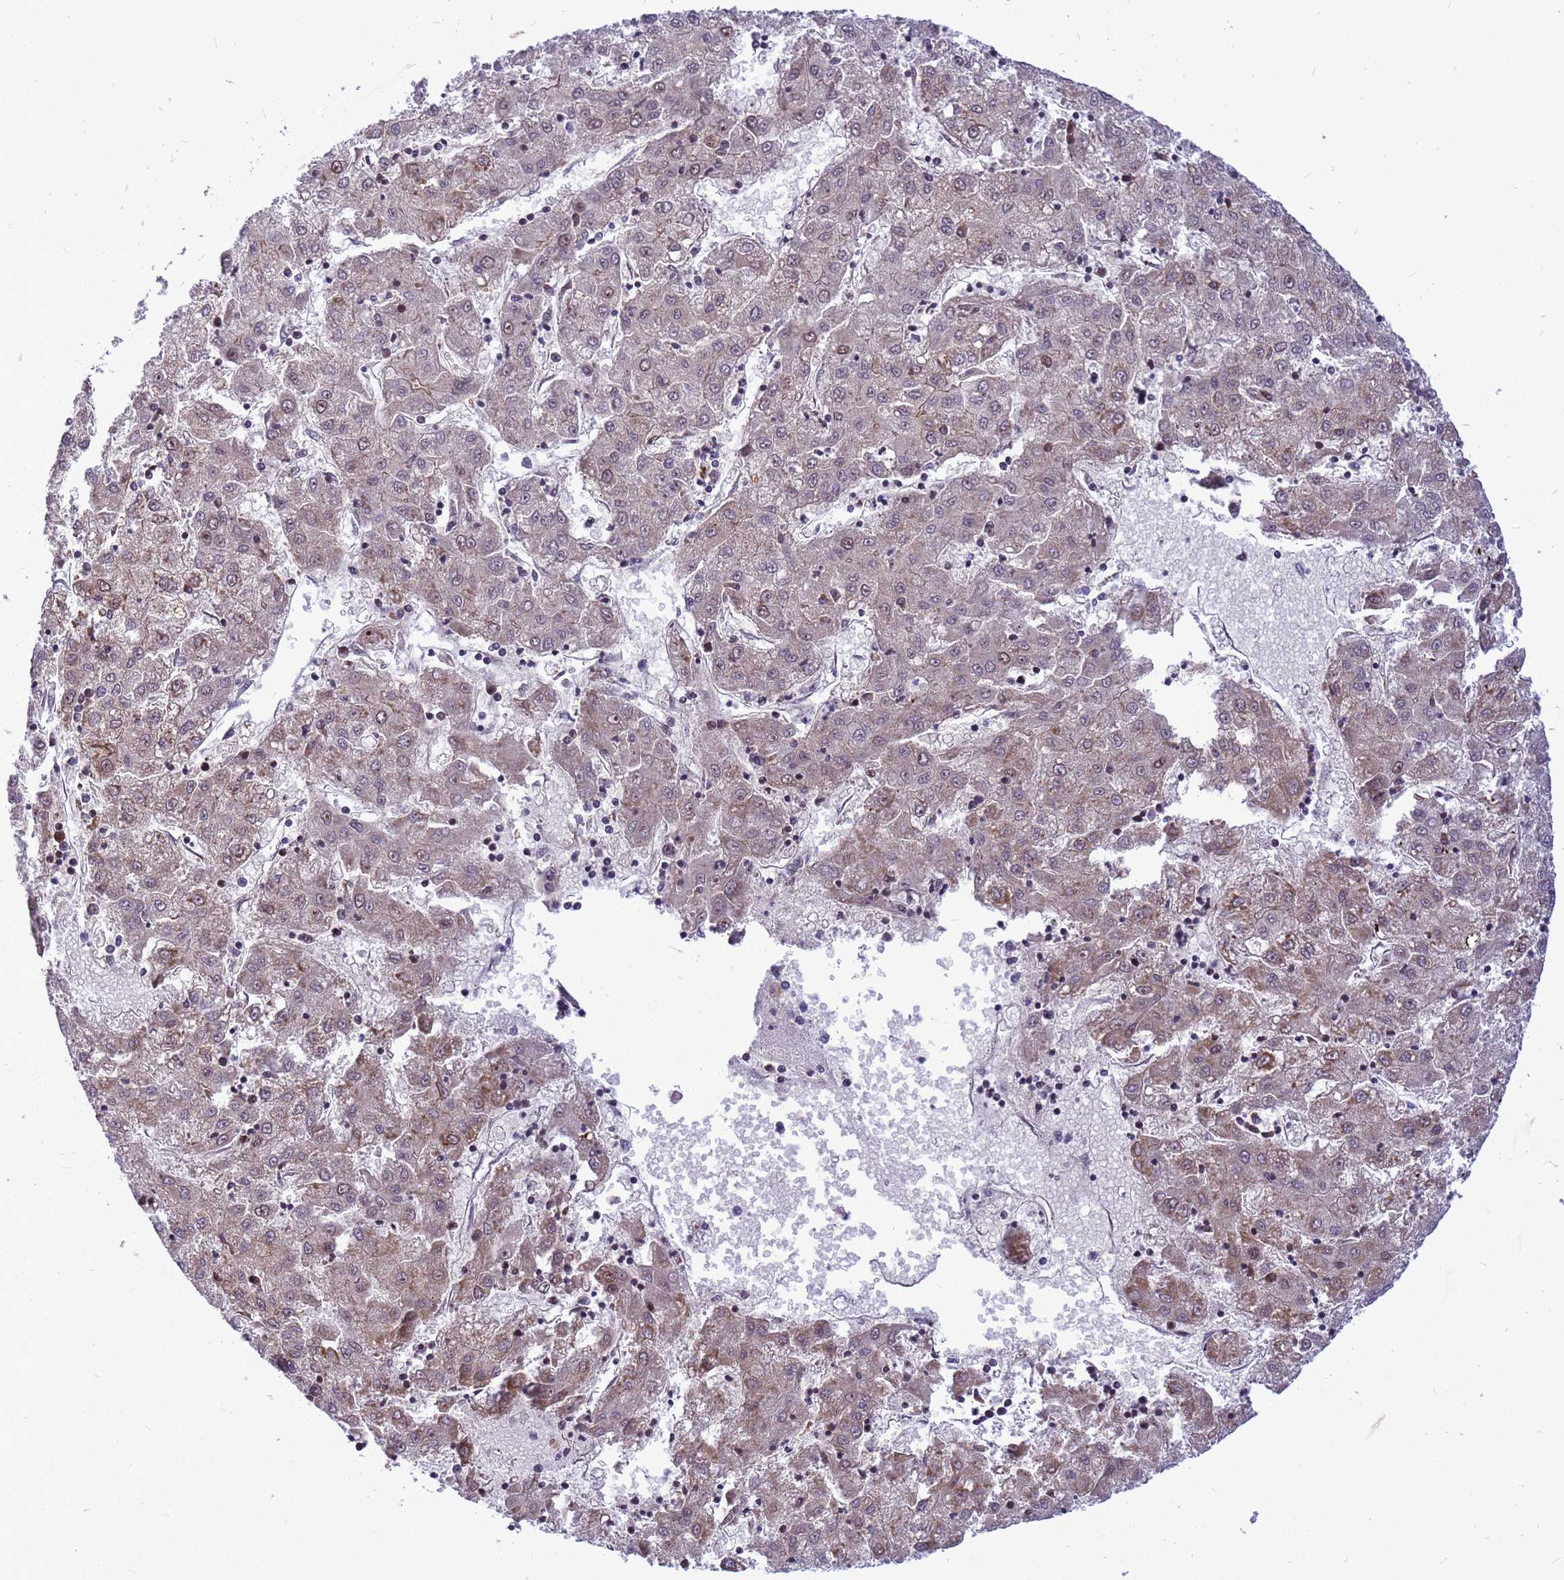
{"staining": {"intensity": "weak", "quantity": ">75%", "location": "cytoplasmic/membranous,nuclear"}, "tissue": "liver cancer", "cell_type": "Tumor cells", "image_type": "cancer", "snomed": [{"axis": "morphology", "description": "Carcinoma, Hepatocellular, NOS"}, {"axis": "topography", "description": "Liver"}], "caption": "A brown stain shows weak cytoplasmic/membranous and nuclear expression of a protein in human liver cancer (hepatocellular carcinoma) tumor cells.", "gene": "ADAMTS7", "patient": {"sex": "male", "age": 72}}